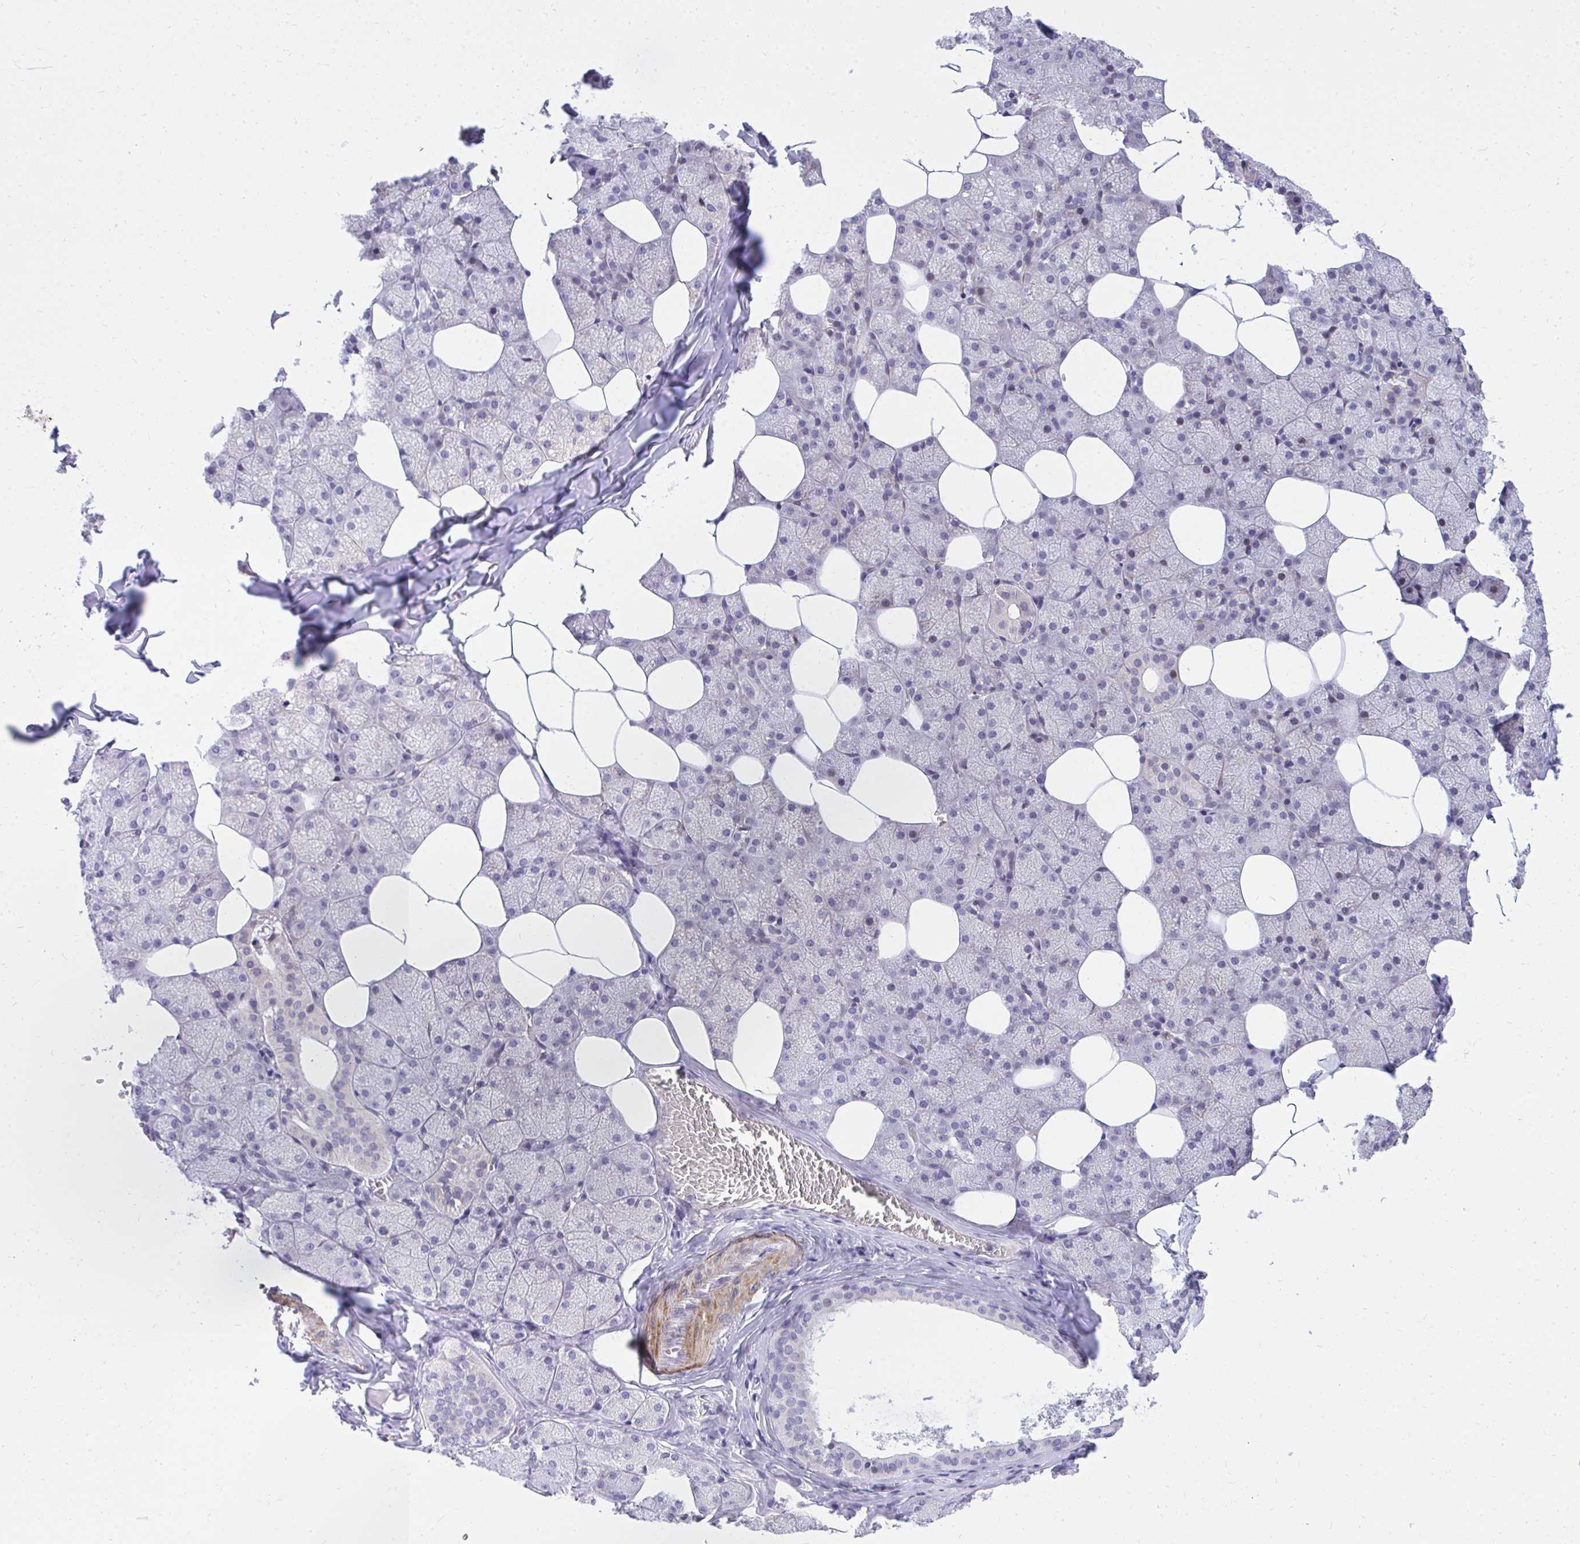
{"staining": {"intensity": "negative", "quantity": "none", "location": "none"}, "tissue": "salivary gland", "cell_type": "Glandular cells", "image_type": "normal", "snomed": [{"axis": "morphology", "description": "Normal tissue, NOS"}, {"axis": "topography", "description": "Salivary gland"}, {"axis": "topography", "description": "Peripheral nerve tissue"}], "caption": "High power microscopy micrograph of an immunohistochemistry histopathology image of benign salivary gland, revealing no significant expression in glandular cells. Brightfield microscopy of immunohistochemistry (IHC) stained with DAB (3,3'-diaminobenzidine) (brown) and hematoxylin (blue), captured at high magnification.", "gene": "KCNN4", "patient": {"sex": "male", "age": 38}}